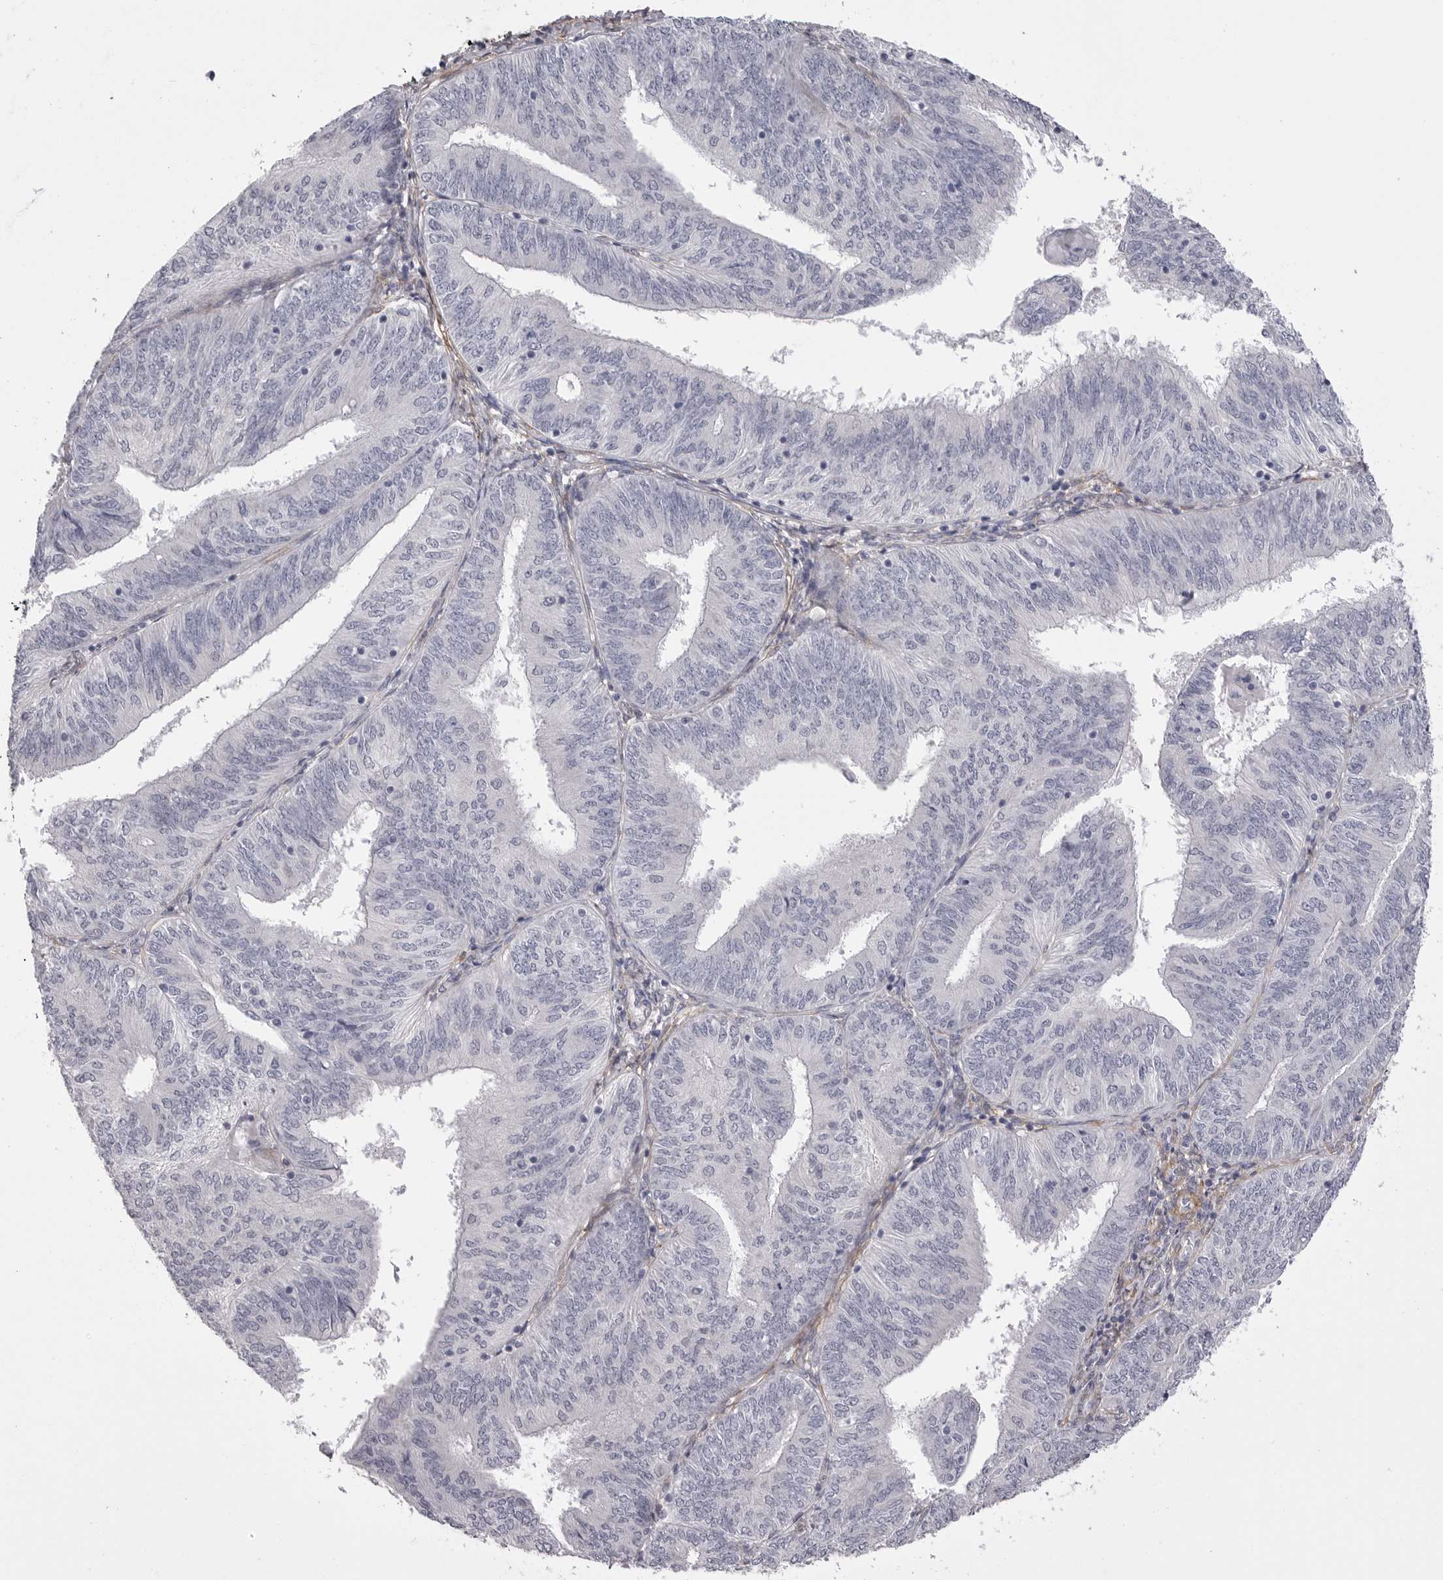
{"staining": {"intensity": "negative", "quantity": "none", "location": "none"}, "tissue": "endometrial cancer", "cell_type": "Tumor cells", "image_type": "cancer", "snomed": [{"axis": "morphology", "description": "Adenocarcinoma, NOS"}, {"axis": "topography", "description": "Endometrium"}], "caption": "This is an IHC histopathology image of adenocarcinoma (endometrial). There is no staining in tumor cells.", "gene": "AKAP12", "patient": {"sex": "female", "age": 58}}